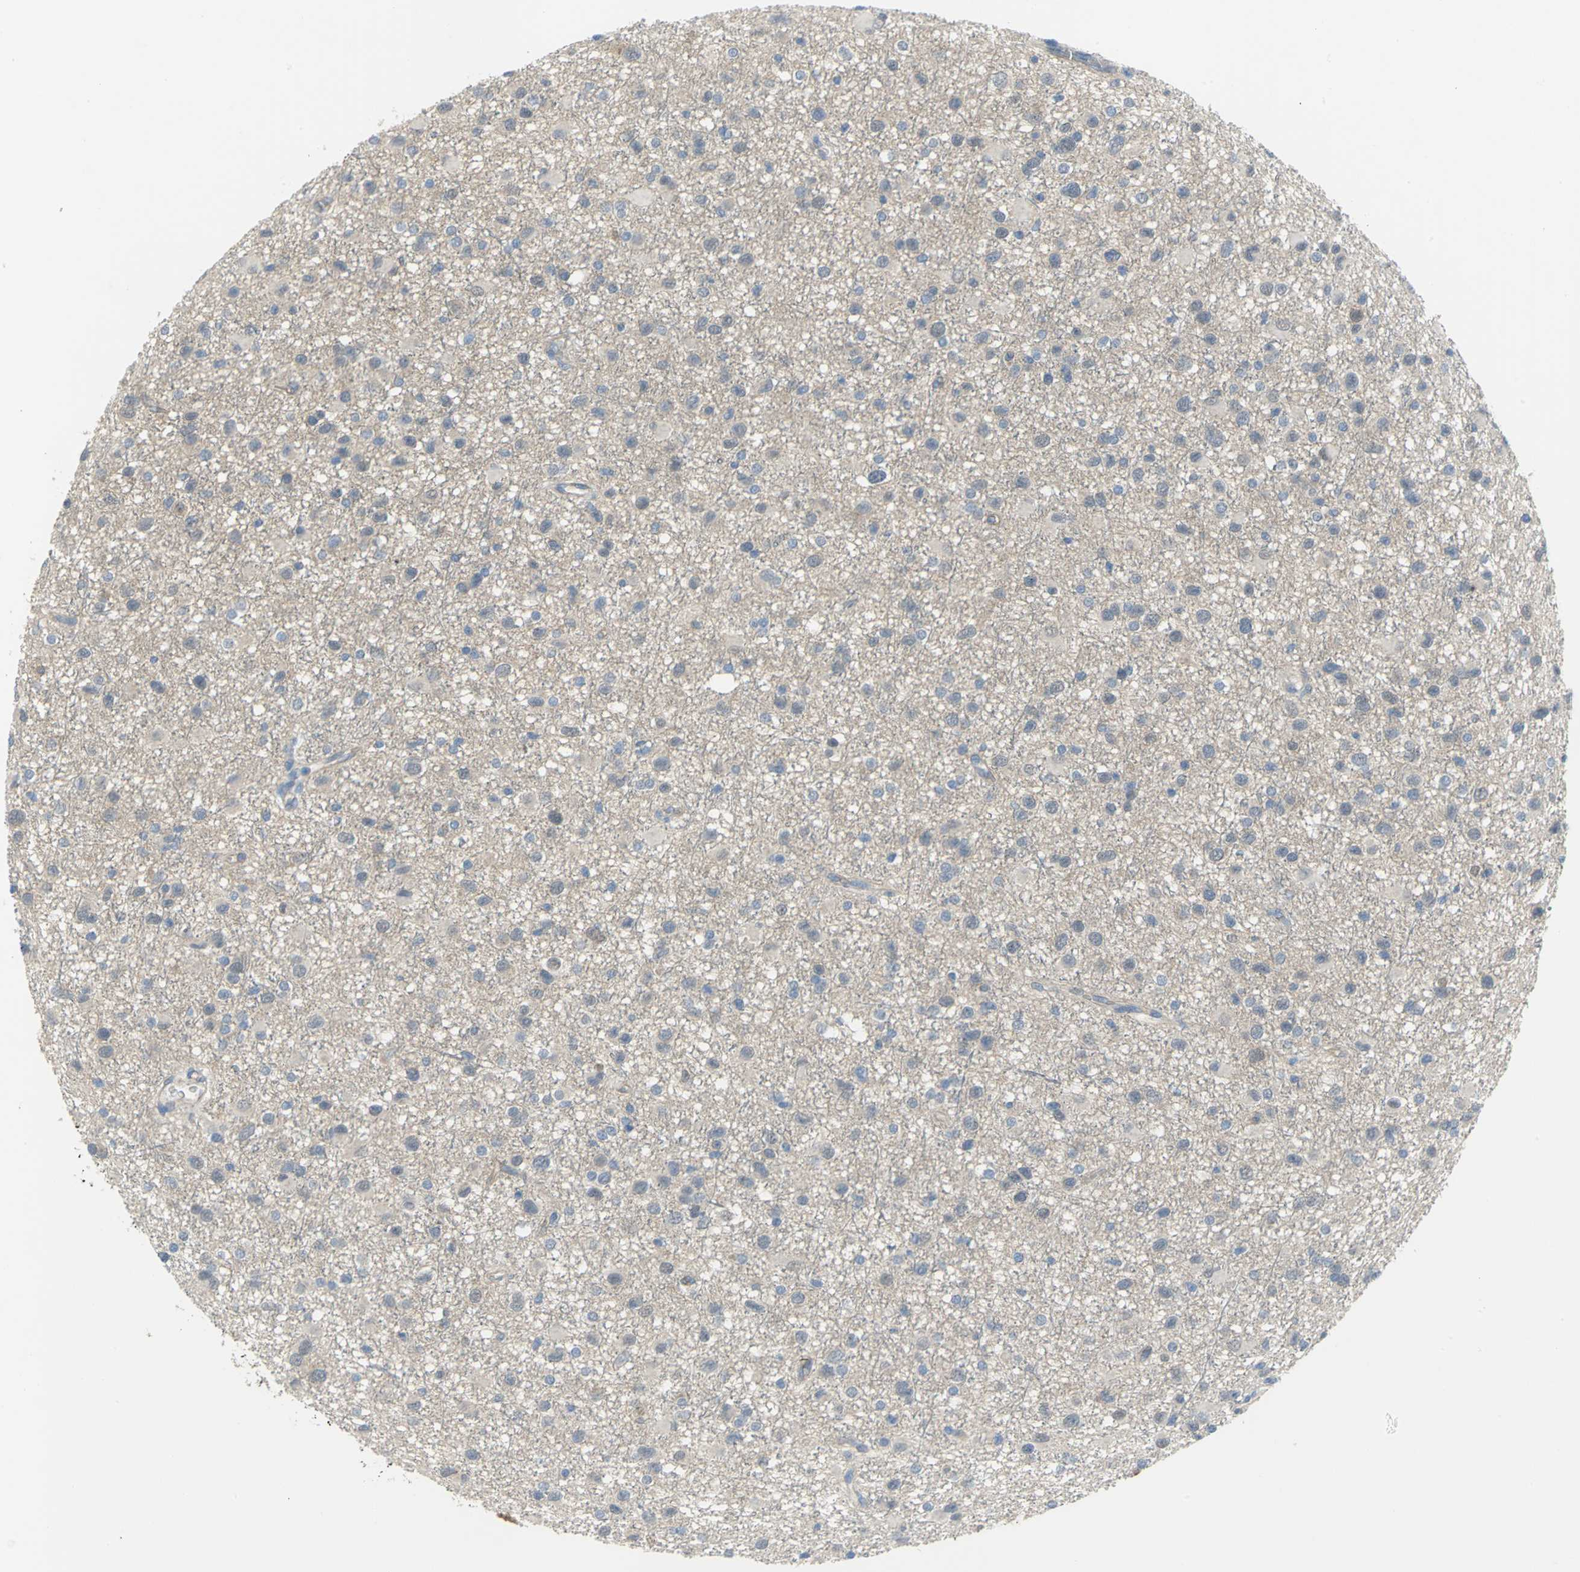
{"staining": {"intensity": "negative", "quantity": "none", "location": "none"}, "tissue": "glioma", "cell_type": "Tumor cells", "image_type": "cancer", "snomed": [{"axis": "morphology", "description": "Glioma, malignant, Low grade"}, {"axis": "topography", "description": "Brain"}], "caption": "The micrograph shows no staining of tumor cells in glioma.", "gene": "HTR1F", "patient": {"sex": "male", "age": 42}}